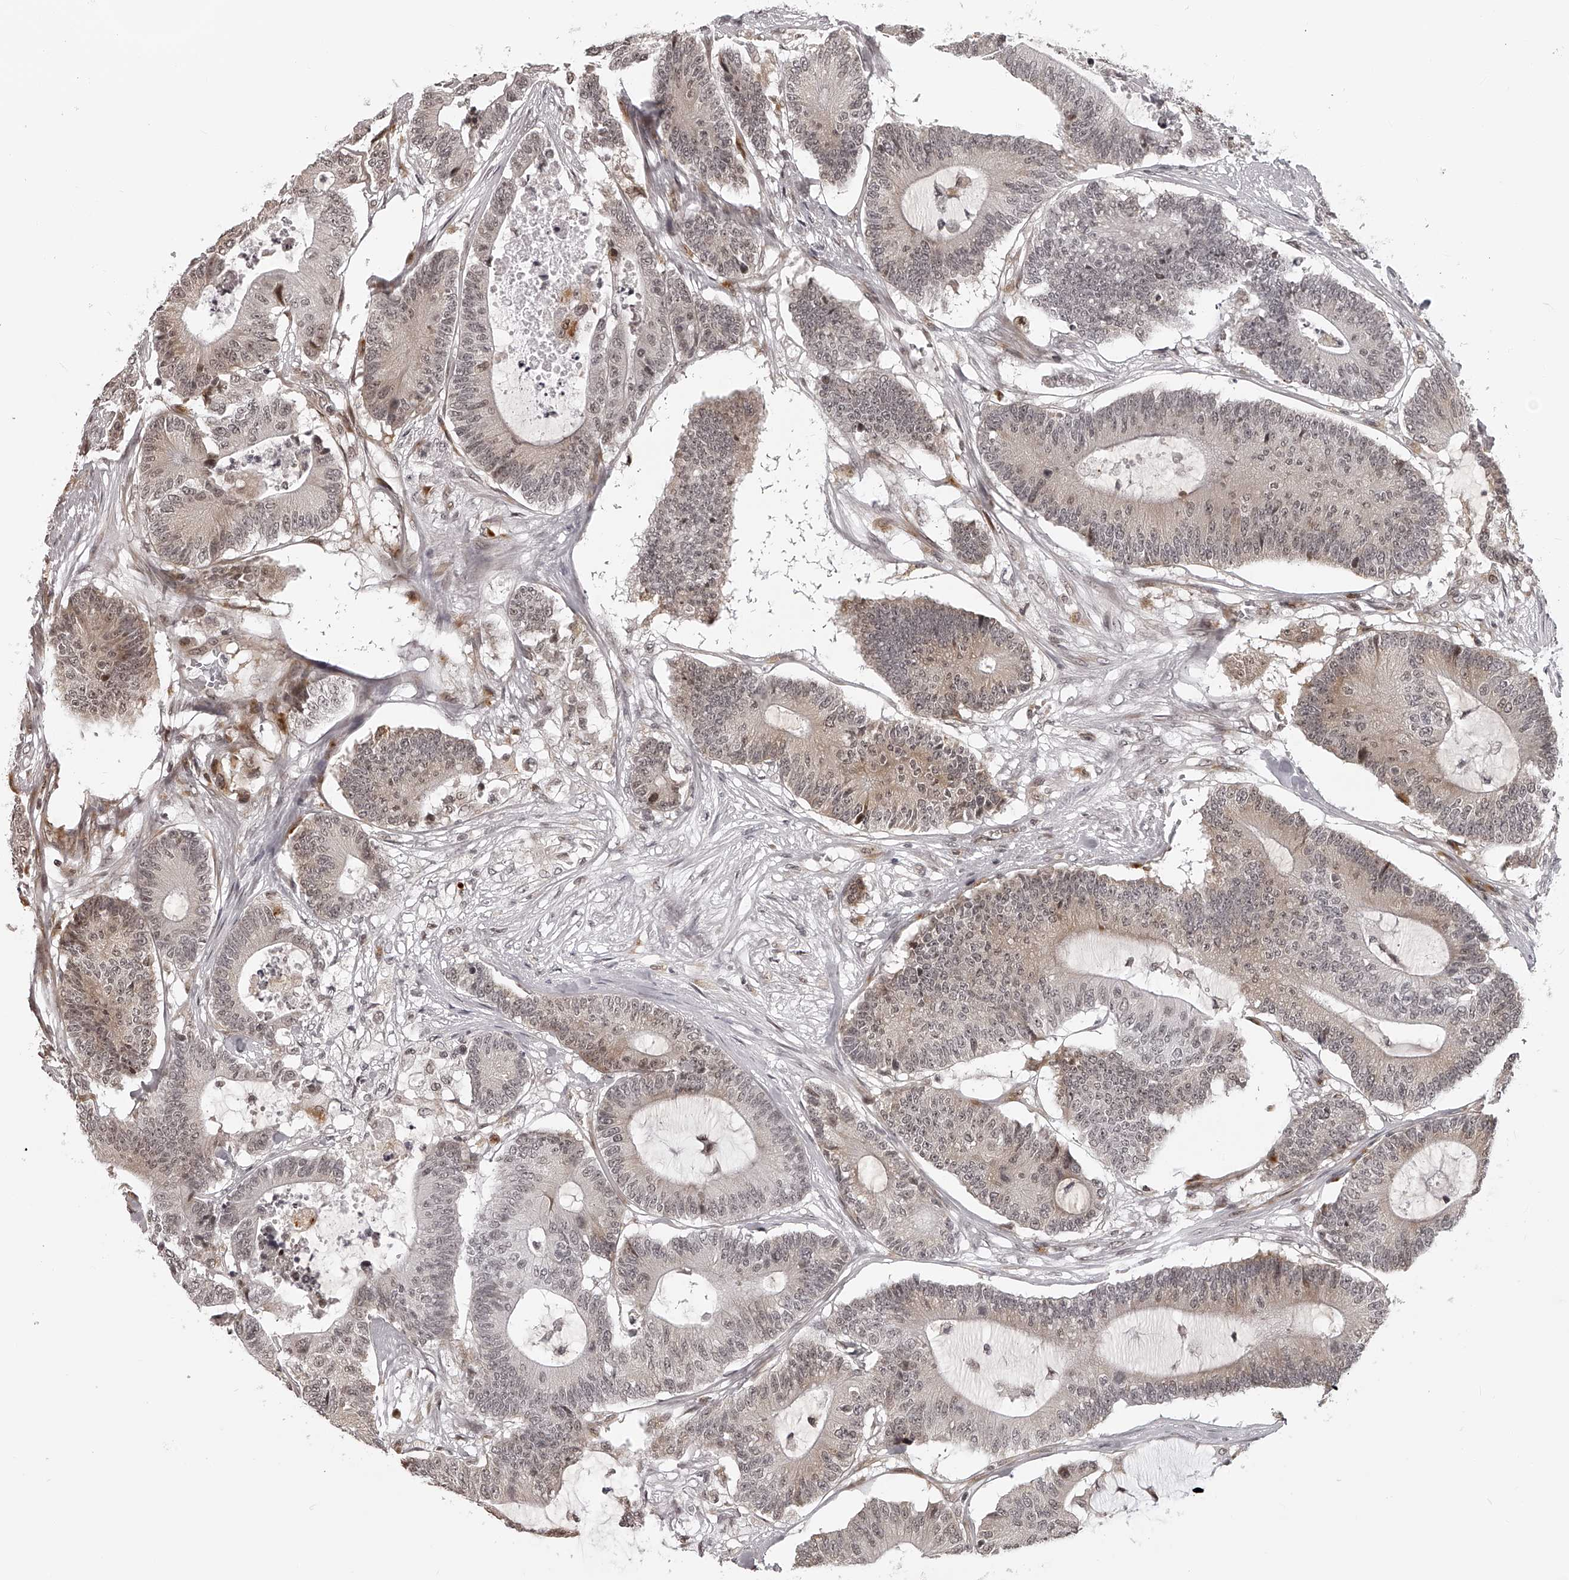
{"staining": {"intensity": "weak", "quantity": ">75%", "location": "nuclear"}, "tissue": "colorectal cancer", "cell_type": "Tumor cells", "image_type": "cancer", "snomed": [{"axis": "morphology", "description": "Adenocarcinoma, NOS"}, {"axis": "topography", "description": "Colon"}], "caption": "Immunohistochemistry of human adenocarcinoma (colorectal) reveals low levels of weak nuclear staining in approximately >75% of tumor cells.", "gene": "ODF2L", "patient": {"sex": "female", "age": 84}}